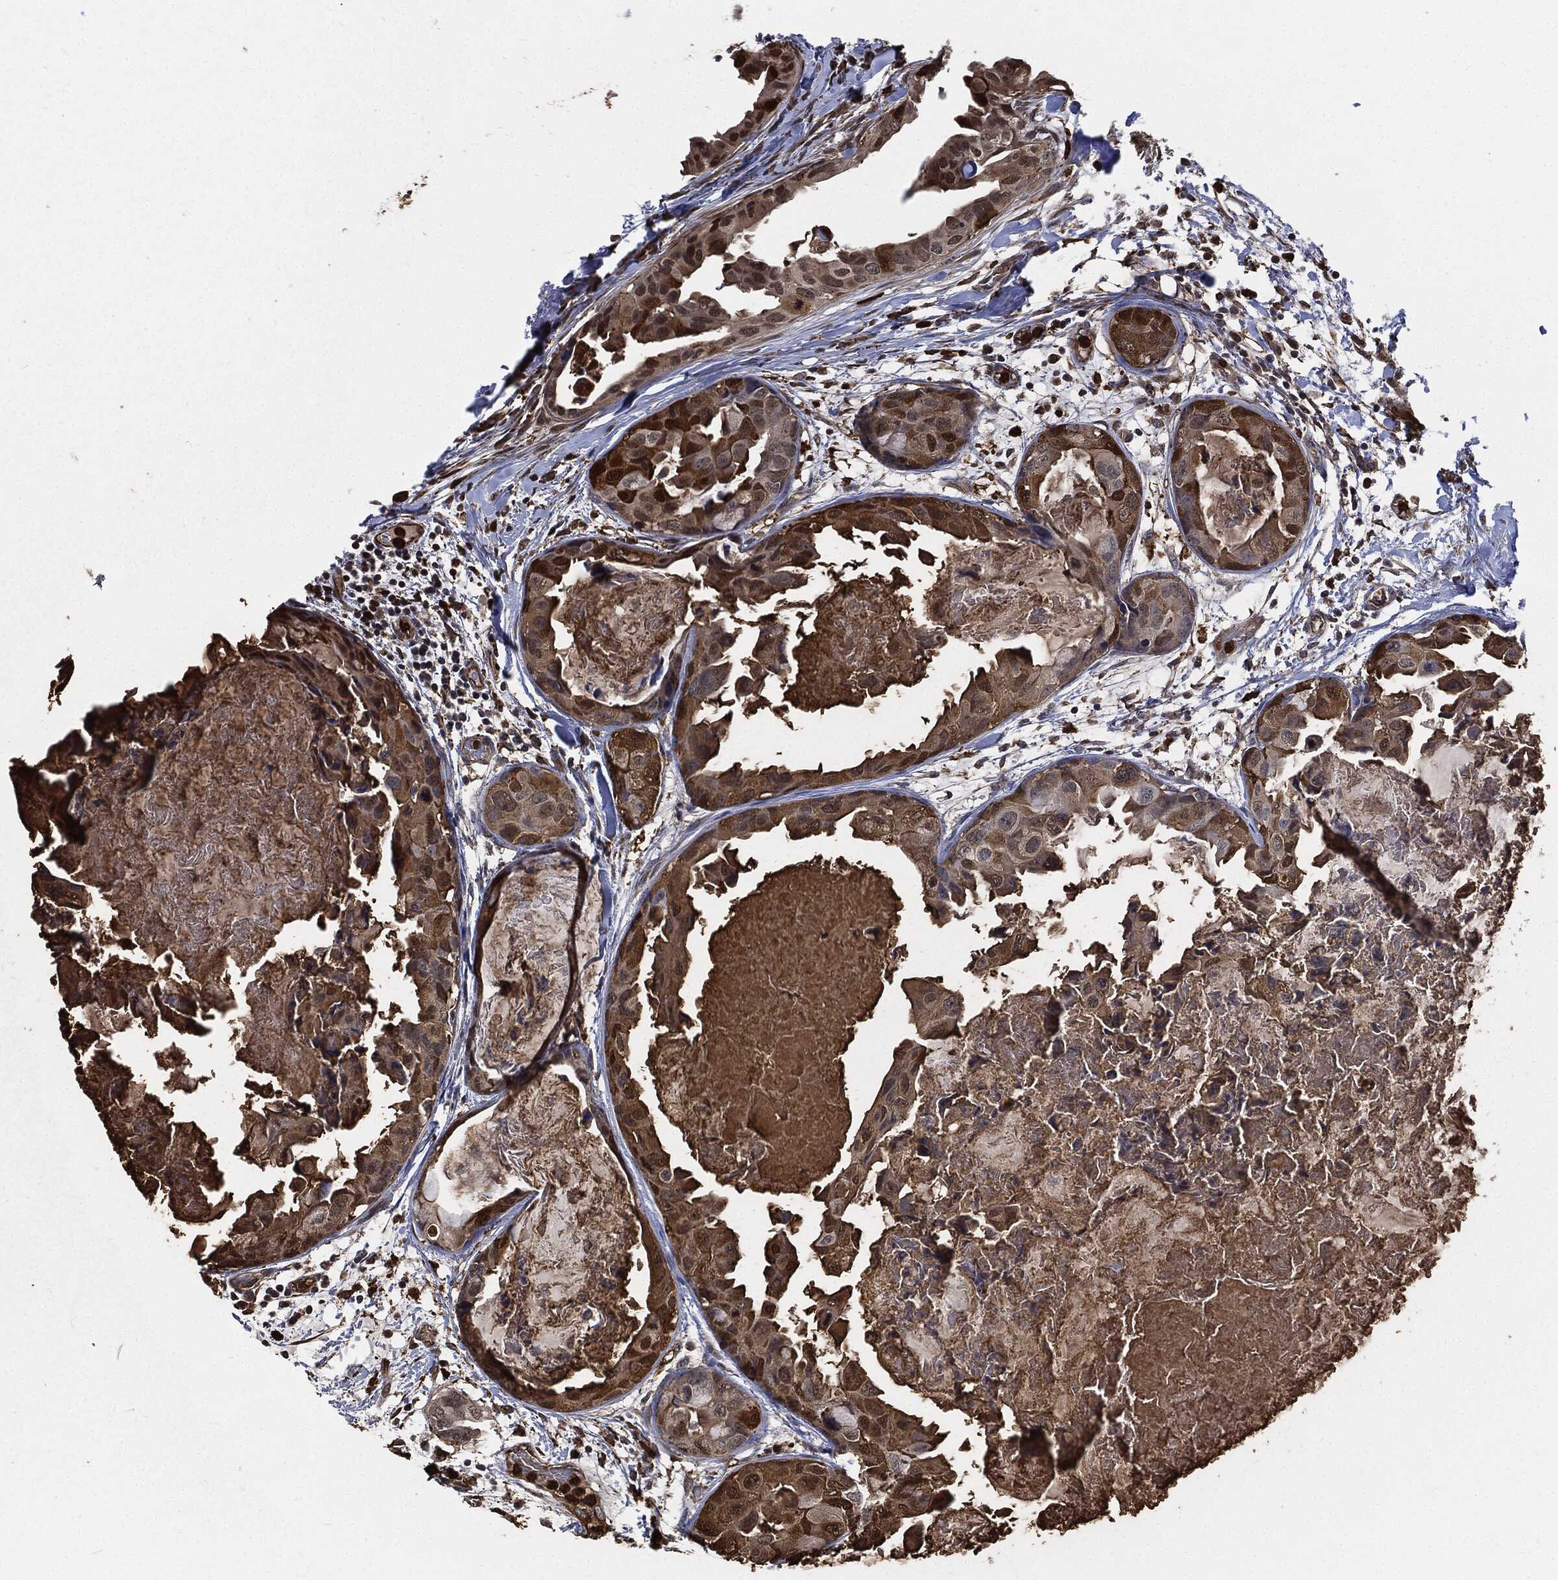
{"staining": {"intensity": "moderate", "quantity": "25%-75%", "location": "cytoplasmic/membranous"}, "tissue": "breast cancer", "cell_type": "Tumor cells", "image_type": "cancer", "snomed": [{"axis": "morphology", "description": "Normal tissue, NOS"}, {"axis": "morphology", "description": "Duct carcinoma"}, {"axis": "topography", "description": "Breast"}], "caption": "High-power microscopy captured an immunohistochemistry image of intraductal carcinoma (breast), revealing moderate cytoplasmic/membranous positivity in approximately 25%-75% of tumor cells.", "gene": "S100A9", "patient": {"sex": "female", "age": 40}}